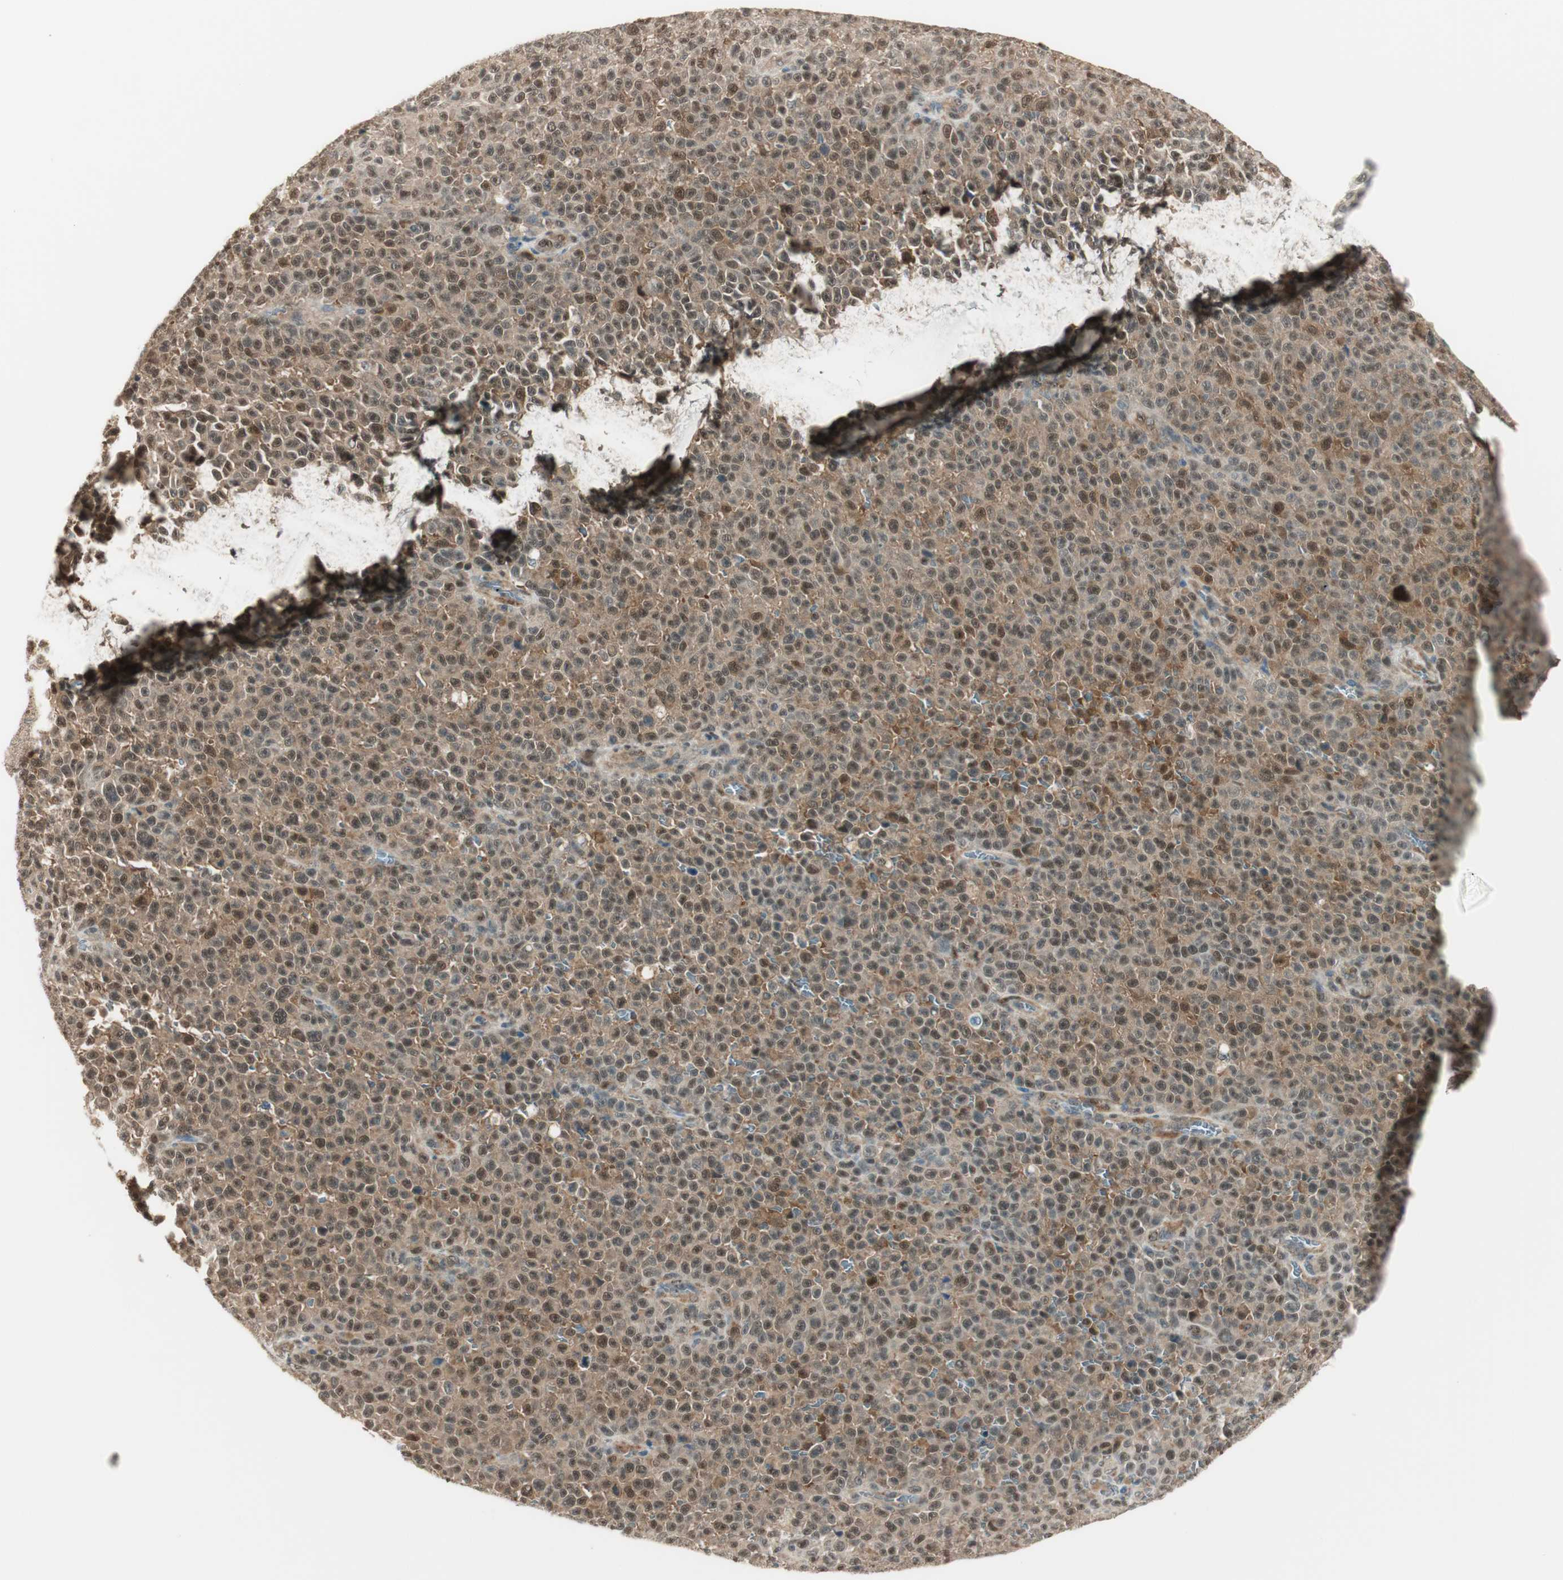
{"staining": {"intensity": "weak", "quantity": ">75%", "location": "cytoplasmic/membranous"}, "tissue": "melanoma", "cell_type": "Tumor cells", "image_type": "cancer", "snomed": [{"axis": "morphology", "description": "Malignant melanoma, NOS"}, {"axis": "topography", "description": "Skin"}], "caption": "Immunohistochemical staining of human melanoma exhibits low levels of weak cytoplasmic/membranous positivity in about >75% of tumor cells.", "gene": "IPO5", "patient": {"sex": "female", "age": 82}}